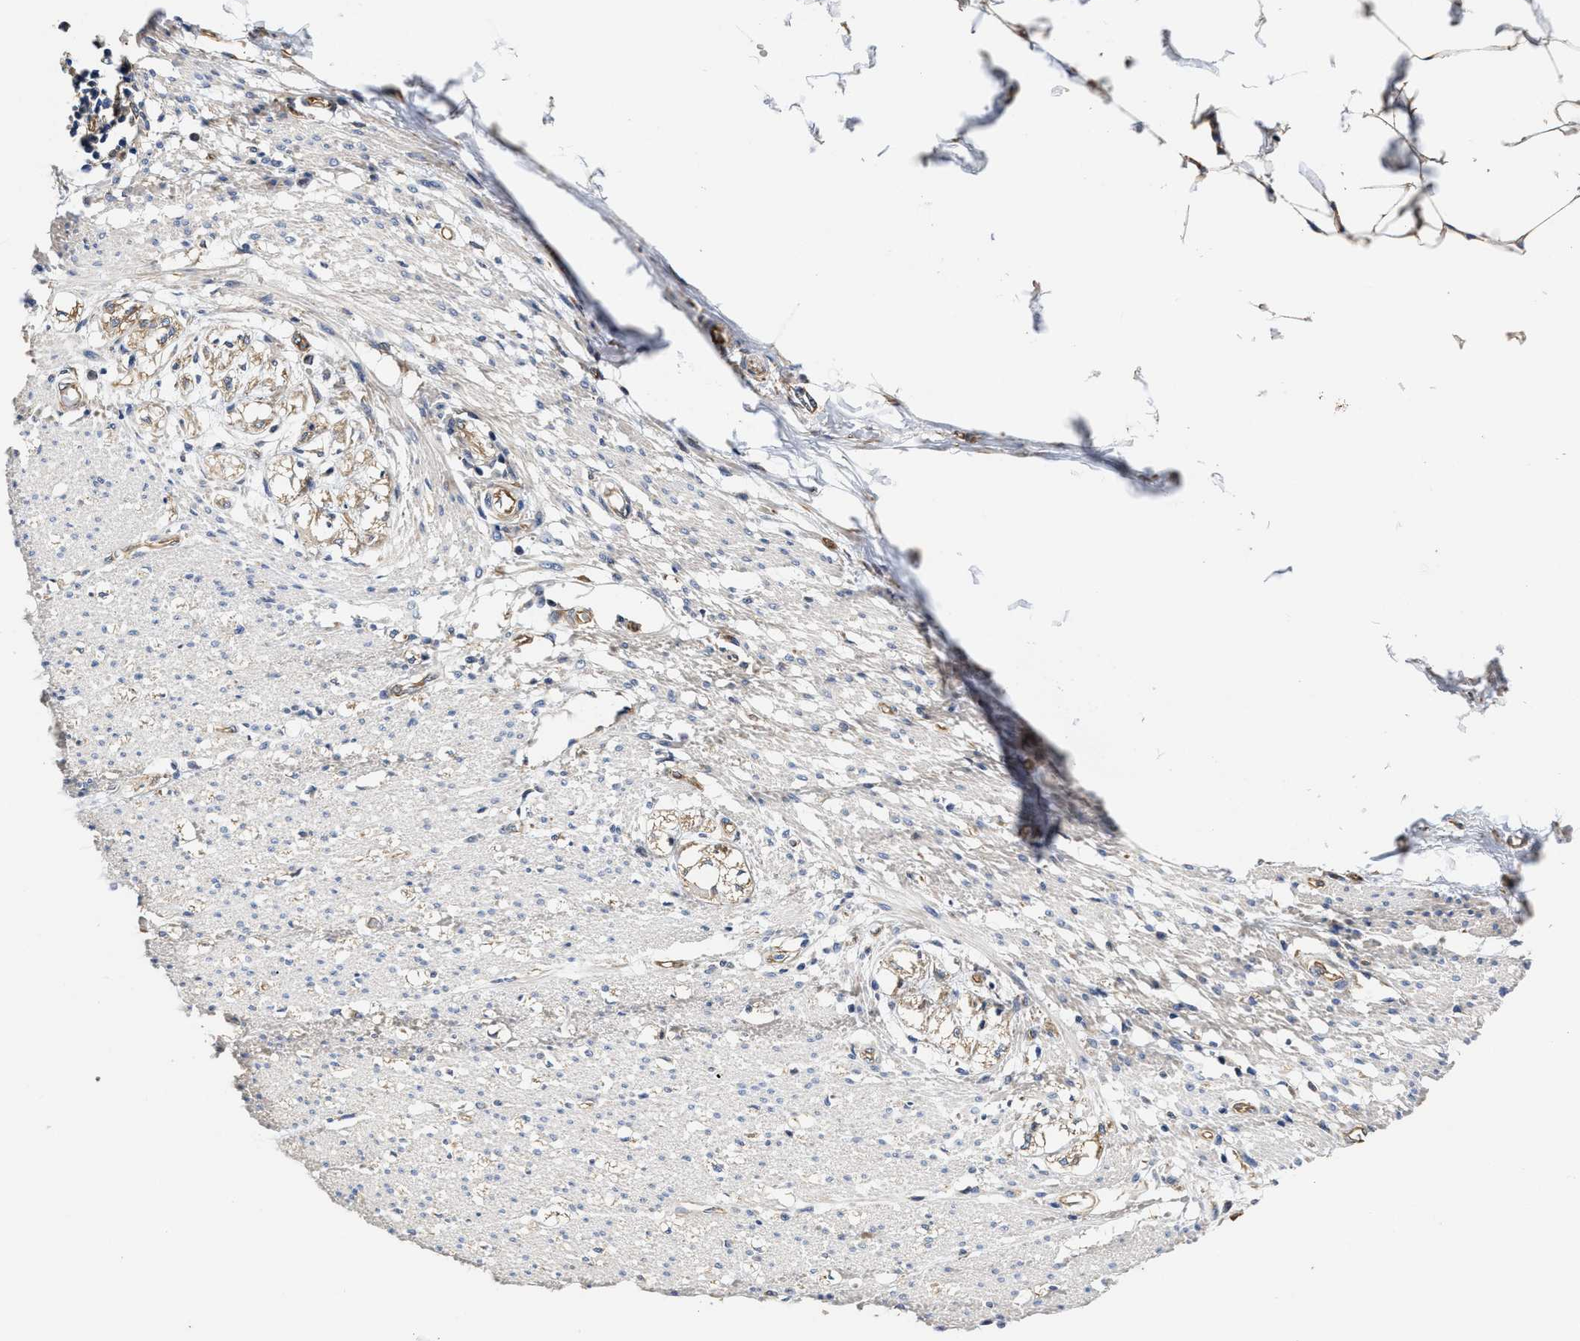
{"staining": {"intensity": "weak", "quantity": "25%-75%", "location": "cytoplasmic/membranous"}, "tissue": "smooth muscle", "cell_type": "Smooth muscle cells", "image_type": "normal", "snomed": [{"axis": "morphology", "description": "Normal tissue, NOS"}, {"axis": "morphology", "description": "Adenocarcinoma, NOS"}, {"axis": "topography", "description": "Colon"}, {"axis": "topography", "description": "Peripheral nerve tissue"}], "caption": "Weak cytoplasmic/membranous staining is present in approximately 25%-75% of smooth muscle cells in benign smooth muscle.", "gene": "TRAF6", "patient": {"sex": "male", "age": 14}}